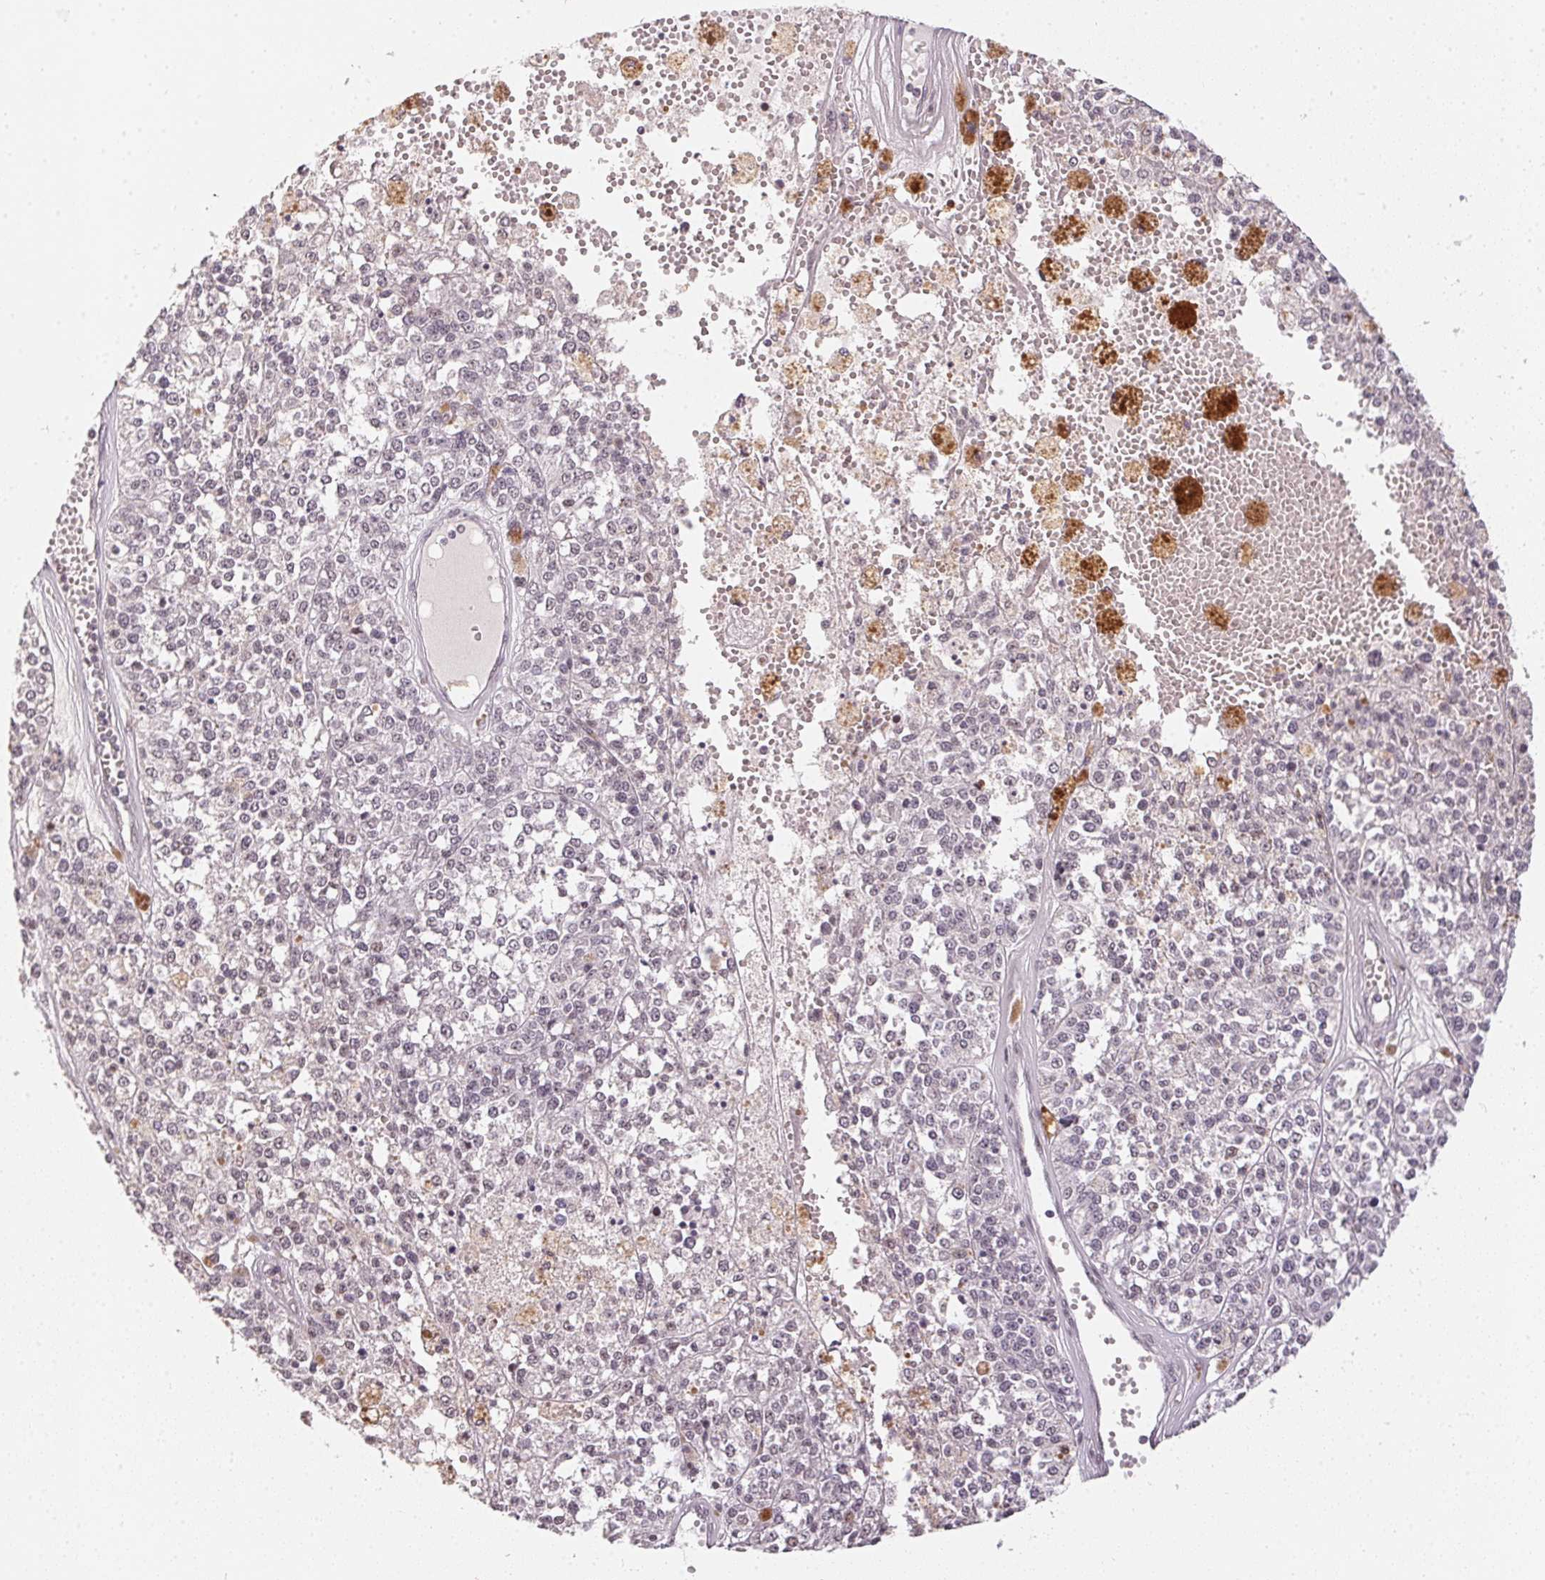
{"staining": {"intensity": "negative", "quantity": "none", "location": "none"}, "tissue": "melanoma", "cell_type": "Tumor cells", "image_type": "cancer", "snomed": [{"axis": "morphology", "description": "Malignant melanoma, Metastatic site"}, {"axis": "topography", "description": "Lymph node"}], "caption": "Immunohistochemistry (IHC) photomicrograph of melanoma stained for a protein (brown), which exhibits no expression in tumor cells.", "gene": "KDM4D", "patient": {"sex": "female", "age": 64}}